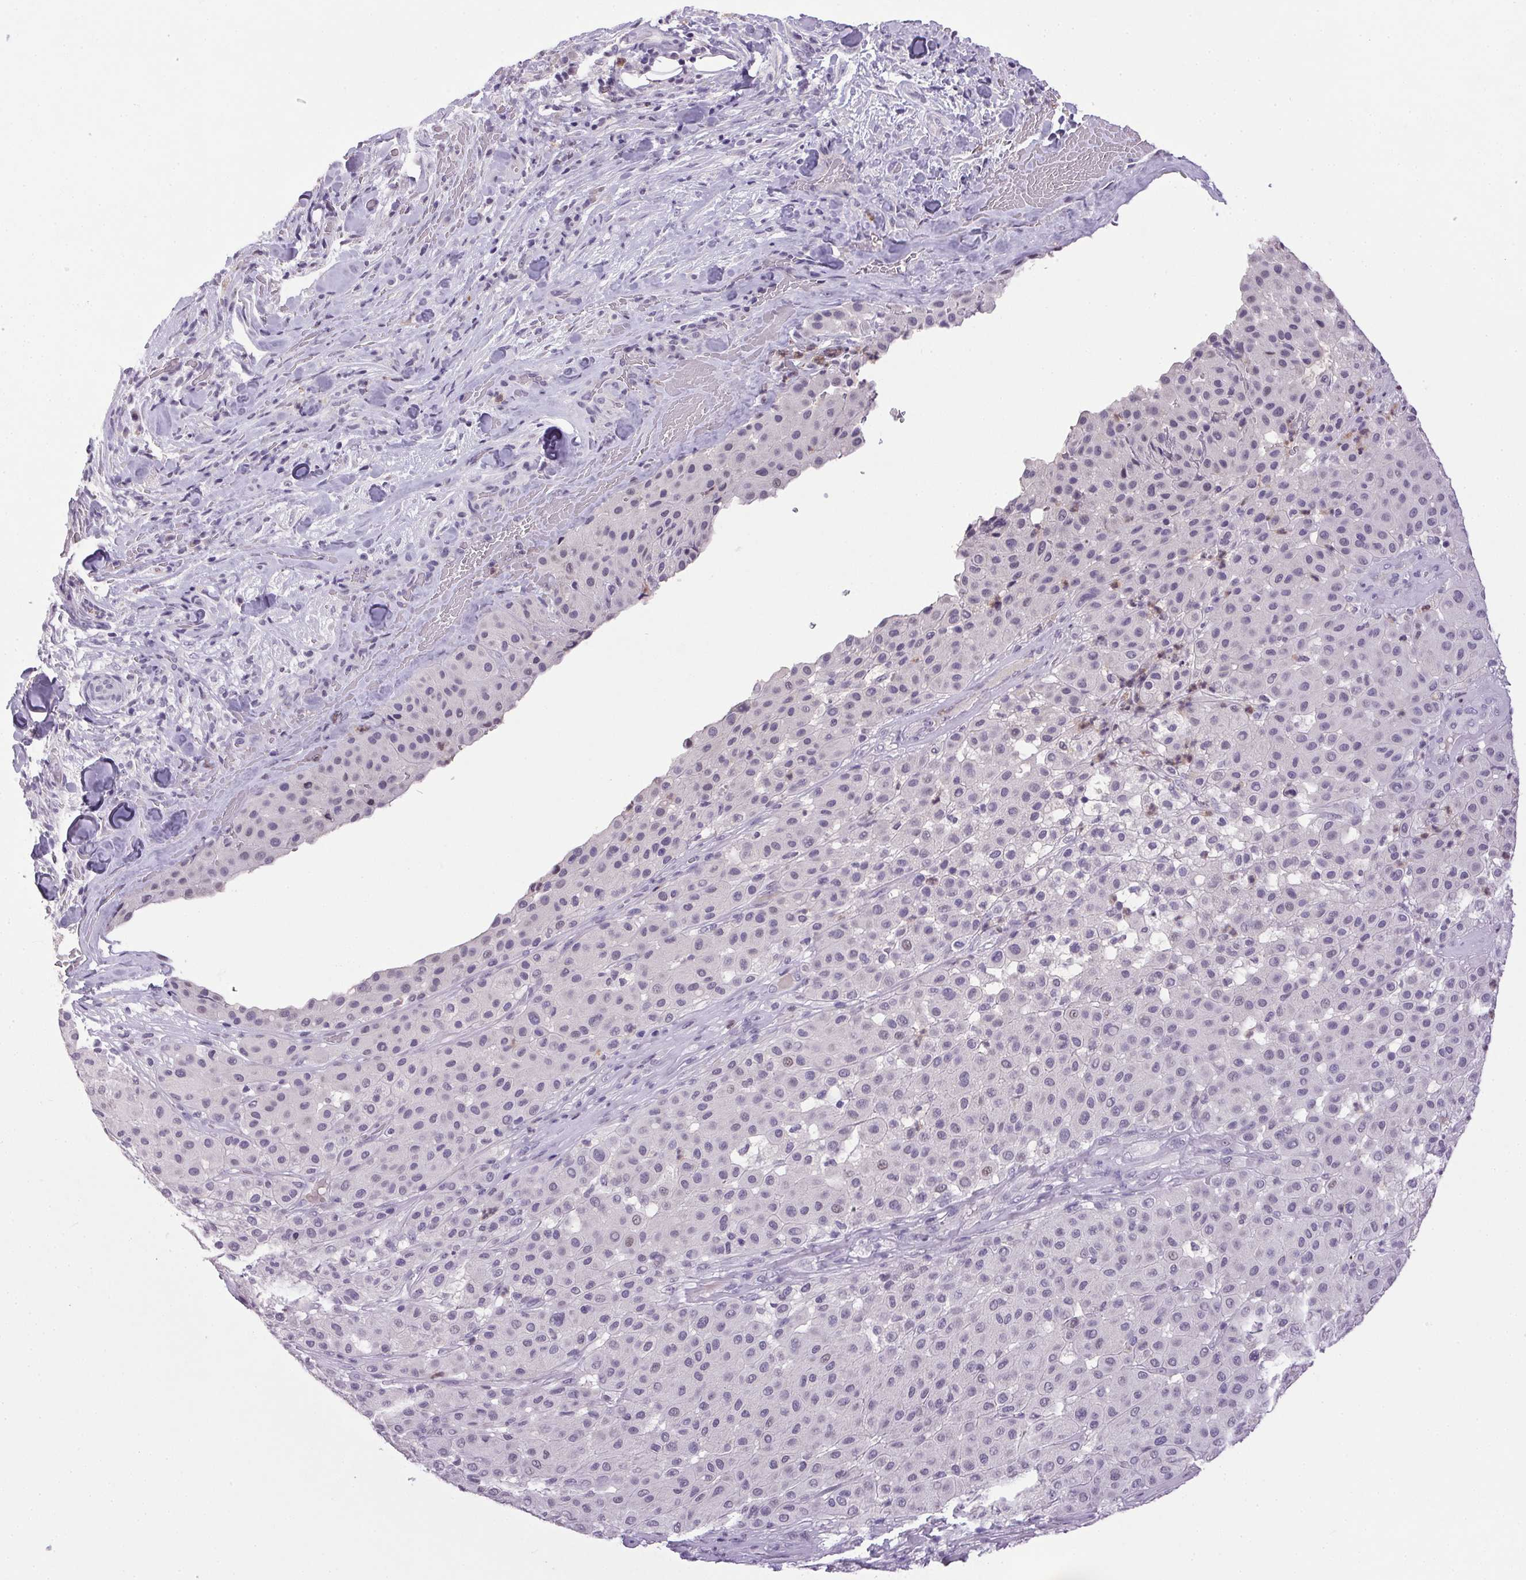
{"staining": {"intensity": "negative", "quantity": "none", "location": "none"}, "tissue": "melanoma", "cell_type": "Tumor cells", "image_type": "cancer", "snomed": [{"axis": "morphology", "description": "Malignant melanoma, Metastatic site"}, {"axis": "topography", "description": "Smooth muscle"}], "caption": "The photomicrograph displays no staining of tumor cells in malignant melanoma (metastatic site).", "gene": "TRDN", "patient": {"sex": "male", "age": 41}}